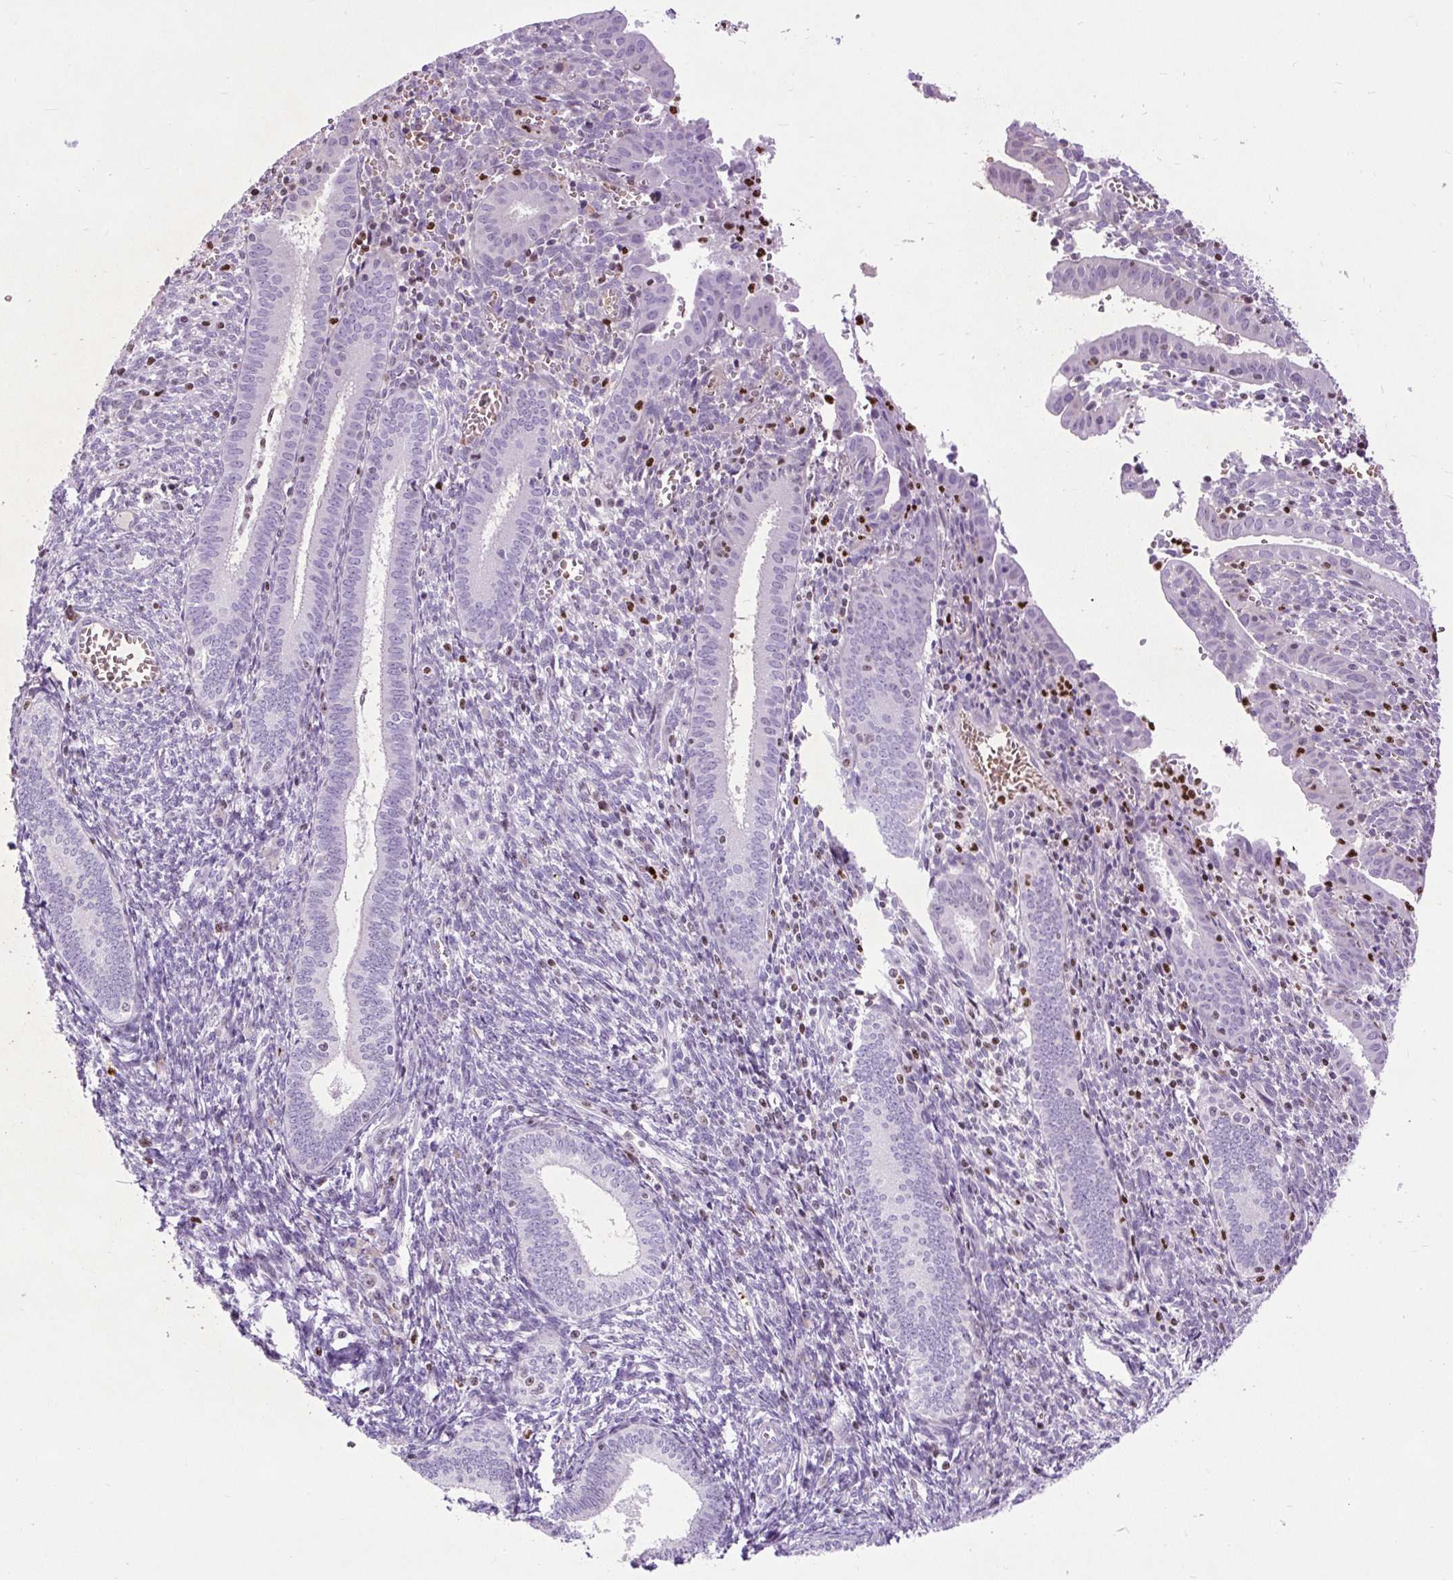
{"staining": {"intensity": "negative", "quantity": "none", "location": "none"}, "tissue": "endometrium", "cell_type": "Cells in endometrial stroma", "image_type": "normal", "snomed": [{"axis": "morphology", "description": "Normal tissue, NOS"}, {"axis": "topography", "description": "Endometrium"}], "caption": "Immunohistochemistry image of unremarkable endometrium: human endometrium stained with DAB (3,3'-diaminobenzidine) demonstrates no significant protein staining in cells in endometrial stroma.", "gene": "SPC24", "patient": {"sex": "female", "age": 41}}